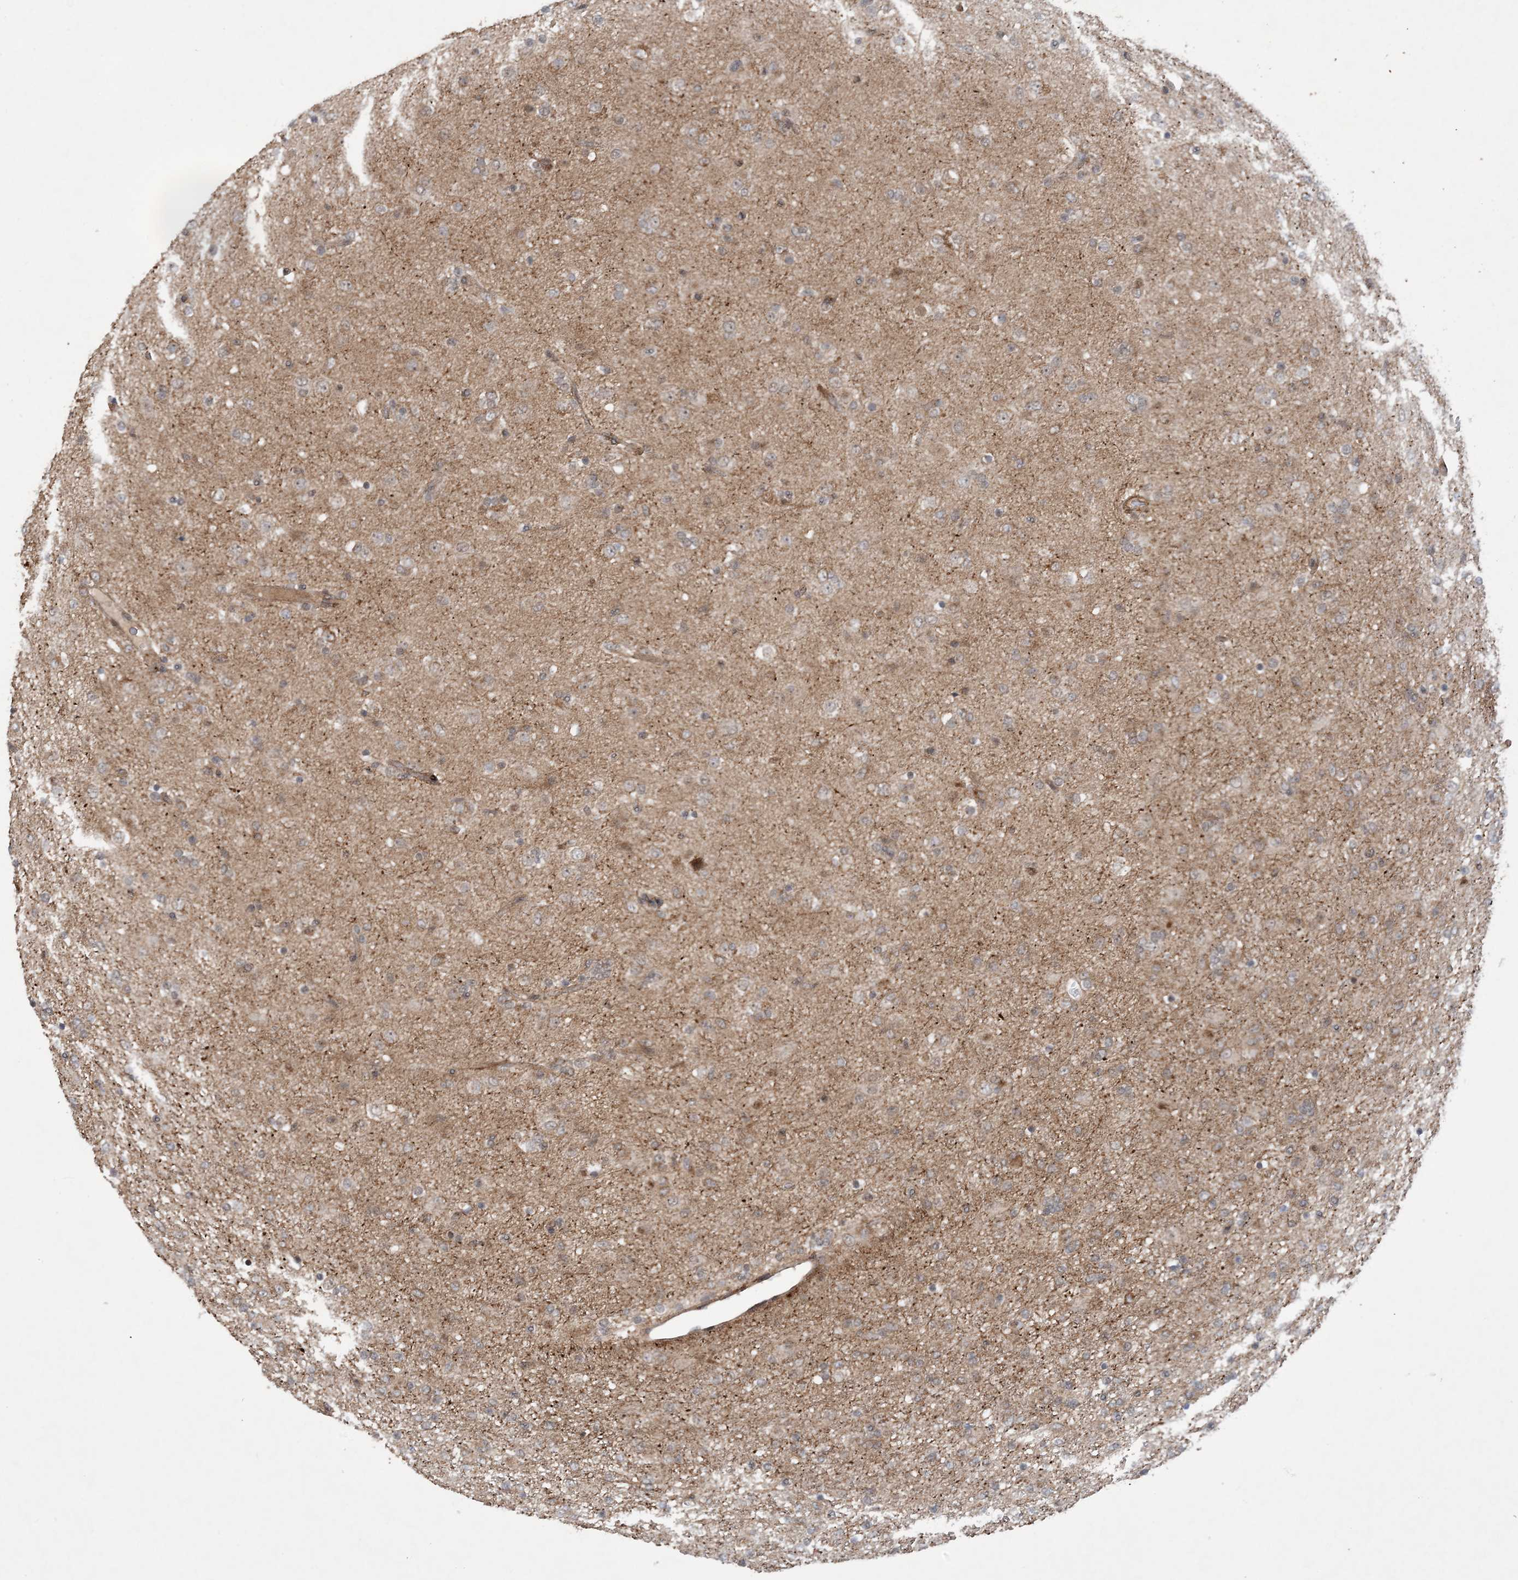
{"staining": {"intensity": "weak", "quantity": "25%-75%", "location": "cytoplasmic/membranous"}, "tissue": "glioma", "cell_type": "Tumor cells", "image_type": "cancer", "snomed": [{"axis": "morphology", "description": "Glioma, malignant, Low grade"}, {"axis": "topography", "description": "Brain"}], "caption": "Low-grade glioma (malignant) stained with DAB immunohistochemistry reveals low levels of weak cytoplasmic/membranous expression in approximately 25%-75% of tumor cells.", "gene": "HEMK1", "patient": {"sex": "male", "age": 65}}